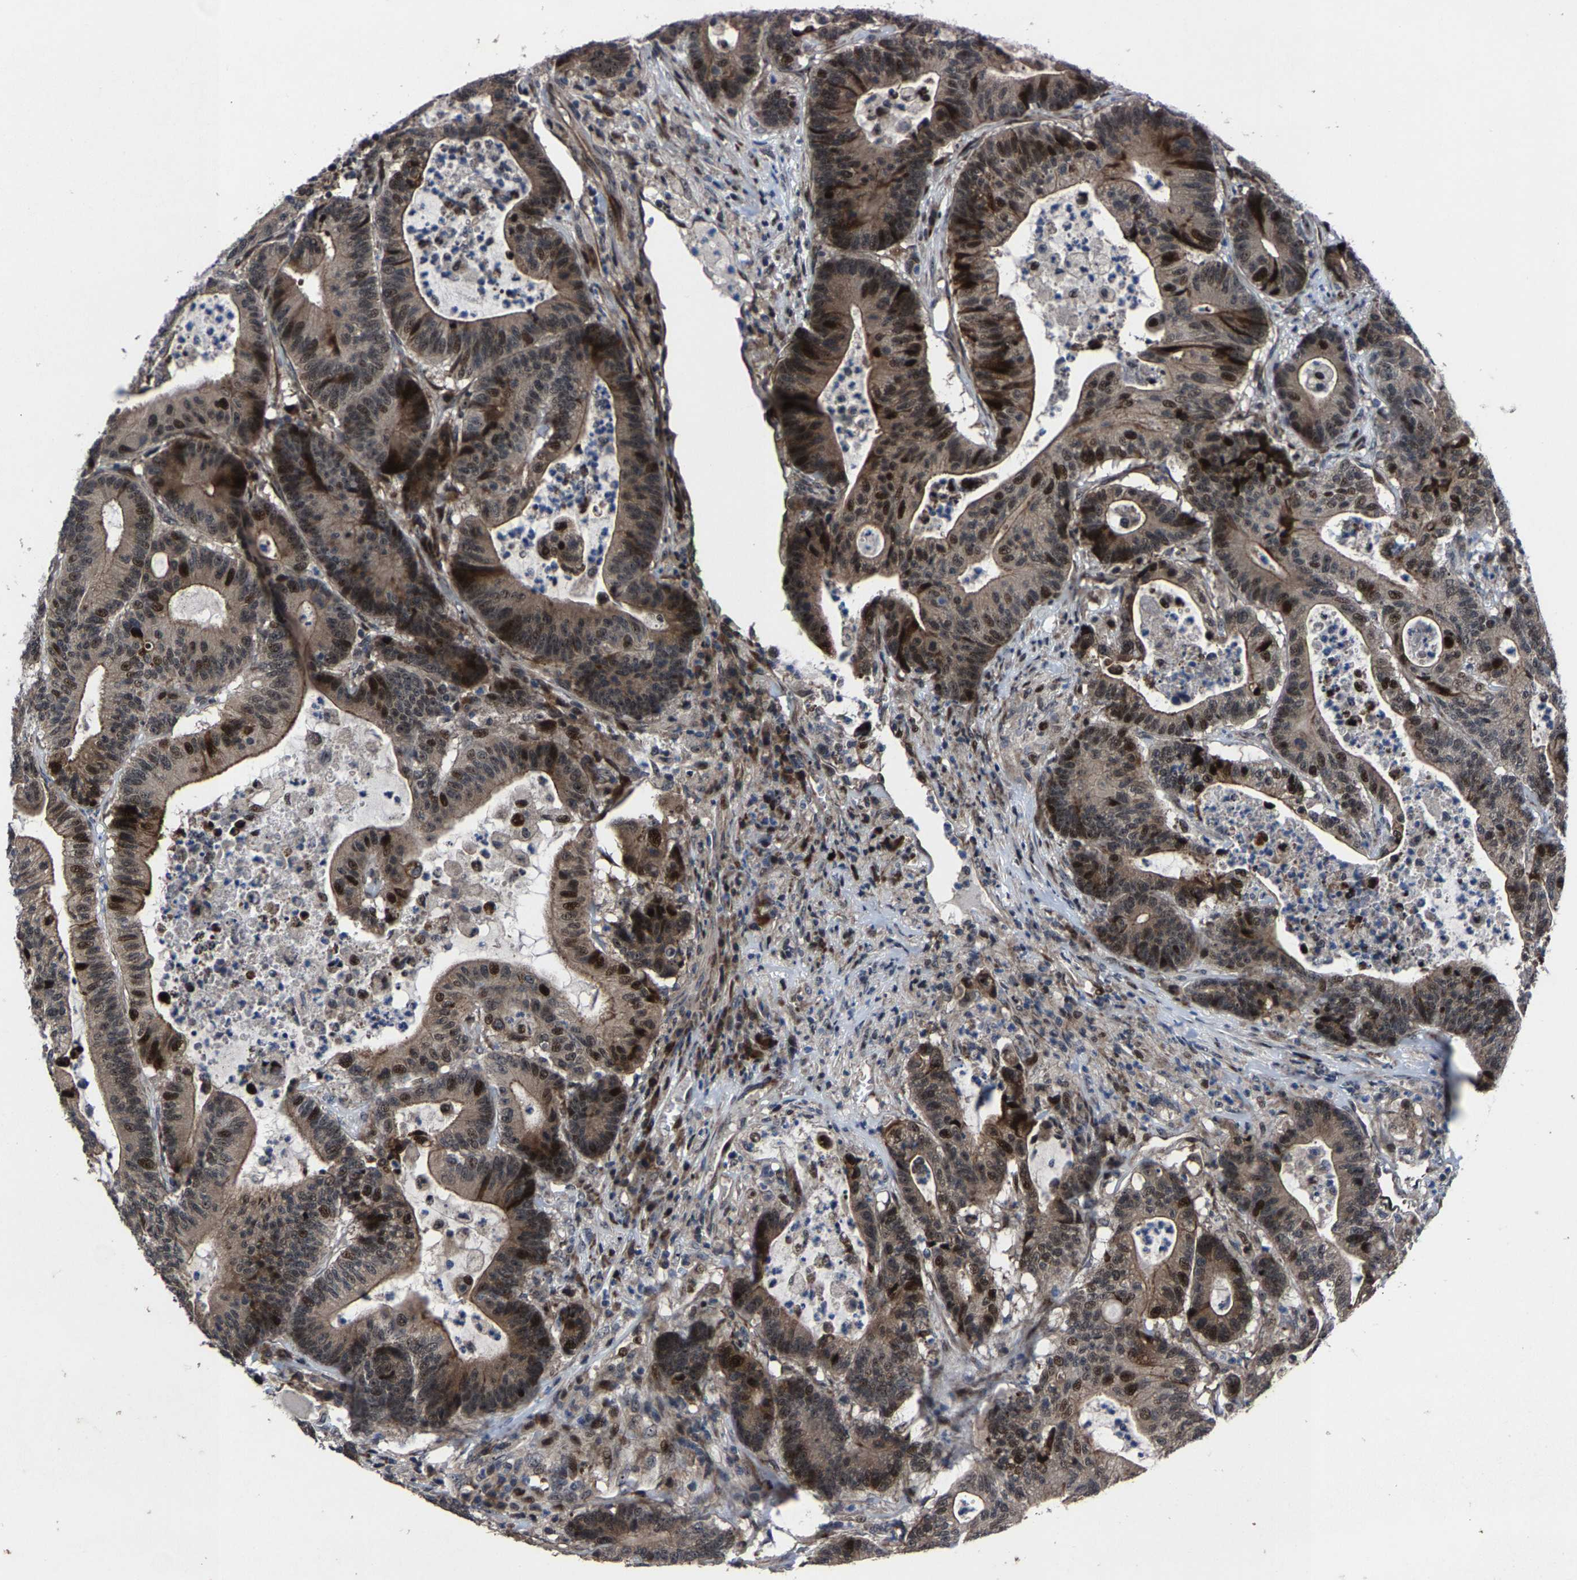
{"staining": {"intensity": "strong", "quantity": "25%-75%", "location": "cytoplasmic/membranous,nuclear"}, "tissue": "colorectal cancer", "cell_type": "Tumor cells", "image_type": "cancer", "snomed": [{"axis": "morphology", "description": "Adenocarcinoma, NOS"}, {"axis": "topography", "description": "Colon"}], "caption": "Strong cytoplasmic/membranous and nuclear protein staining is identified in about 25%-75% of tumor cells in colorectal cancer (adenocarcinoma). (brown staining indicates protein expression, while blue staining denotes nuclei).", "gene": "HAUS6", "patient": {"sex": "female", "age": 84}}